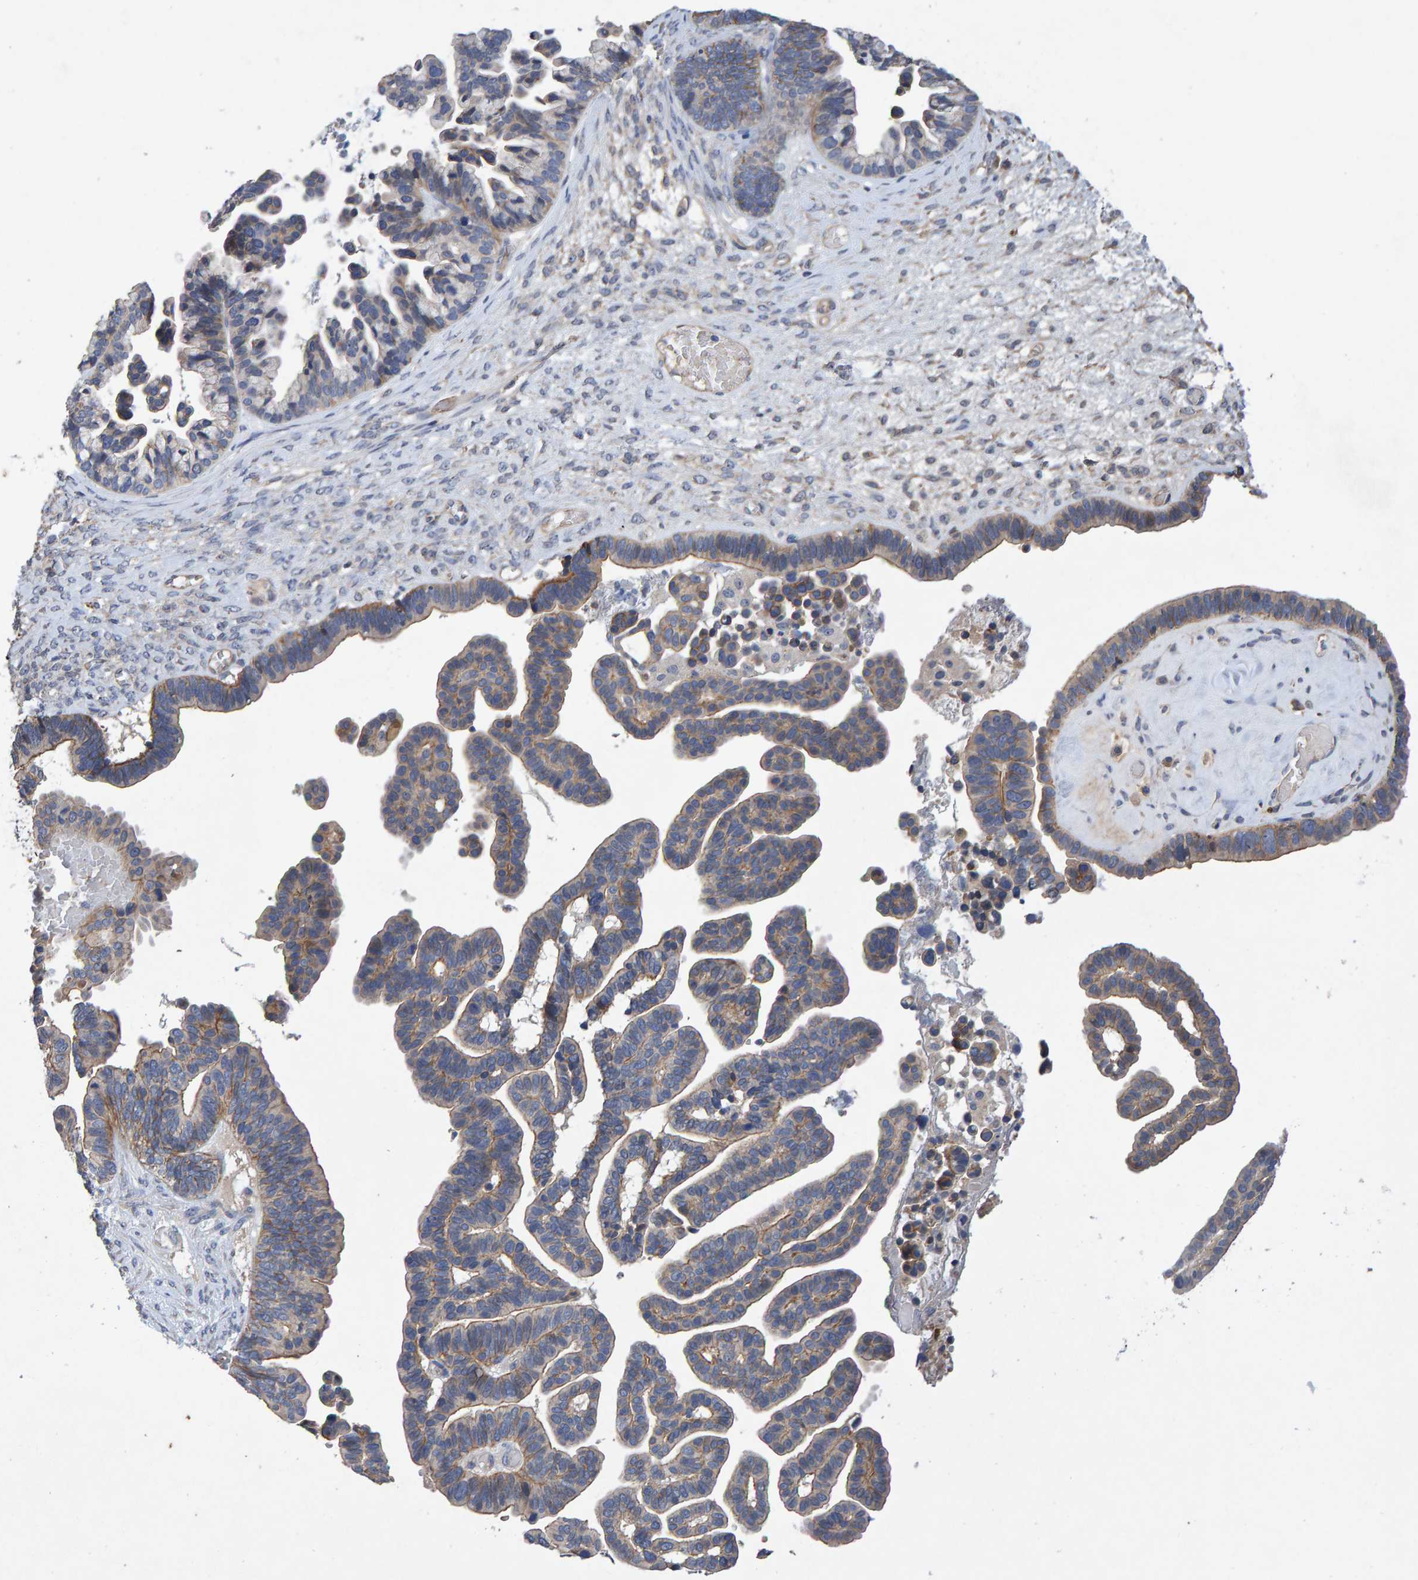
{"staining": {"intensity": "weak", "quantity": ">75%", "location": "cytoplasmic/membranous"}, "tissue": "ovarian cancer", "cell_type": "Tumor cells", "image_type": "cancer", "snomed": [{"axis": "morphology", "description": "Cystadenocarcinoma, serous, NOS"}, {"axis": "topography", "description": "Ovary"}], "caption": "A brown stain shows weak cytoplasmic/membranous positivity of a protein in ovarian serous cystadenocarcinoma tumor cells.", "gene": "EFR3A", "patient": {"sex": "female", "age": 56}}